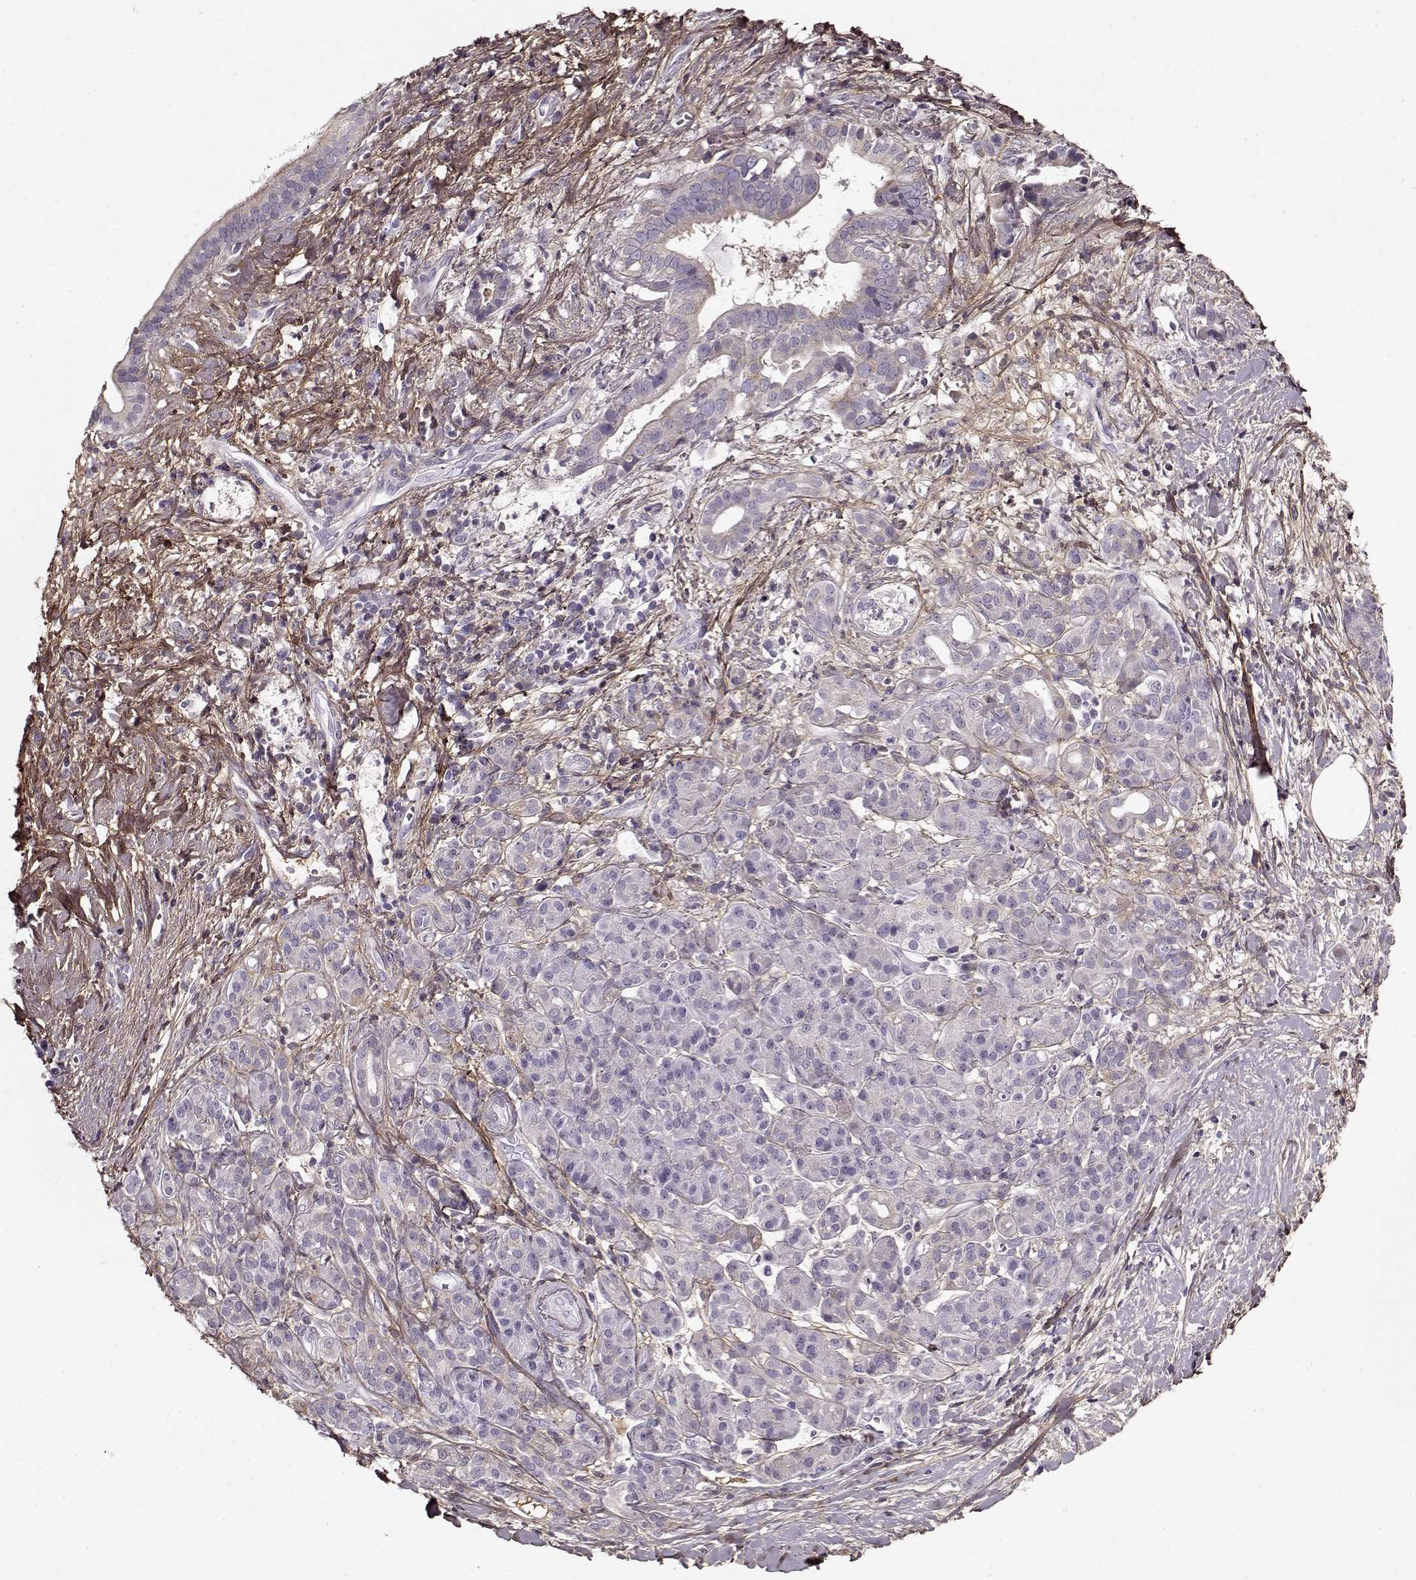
{"staining": {"intensity": "negative", "quantity": "none", "location": "none"}, "tissue": "pancreatic cancer", "cell_type": "Tumor cells", "image_type": "cancer", "snomed": [{"axis": "morphology", "description": "Adenocarcinoma, NOS"}, {"axis": "topography", "description": "Pancreas"}], "caption": "DAB (3,3'-diaminobenzidine) immunohistochemical staining of human adenocarcinoma (pancreatic) shows no significant staining in tumor cells.", "gene": "LUM", "patient": {"sex": "male", "age": 61}}